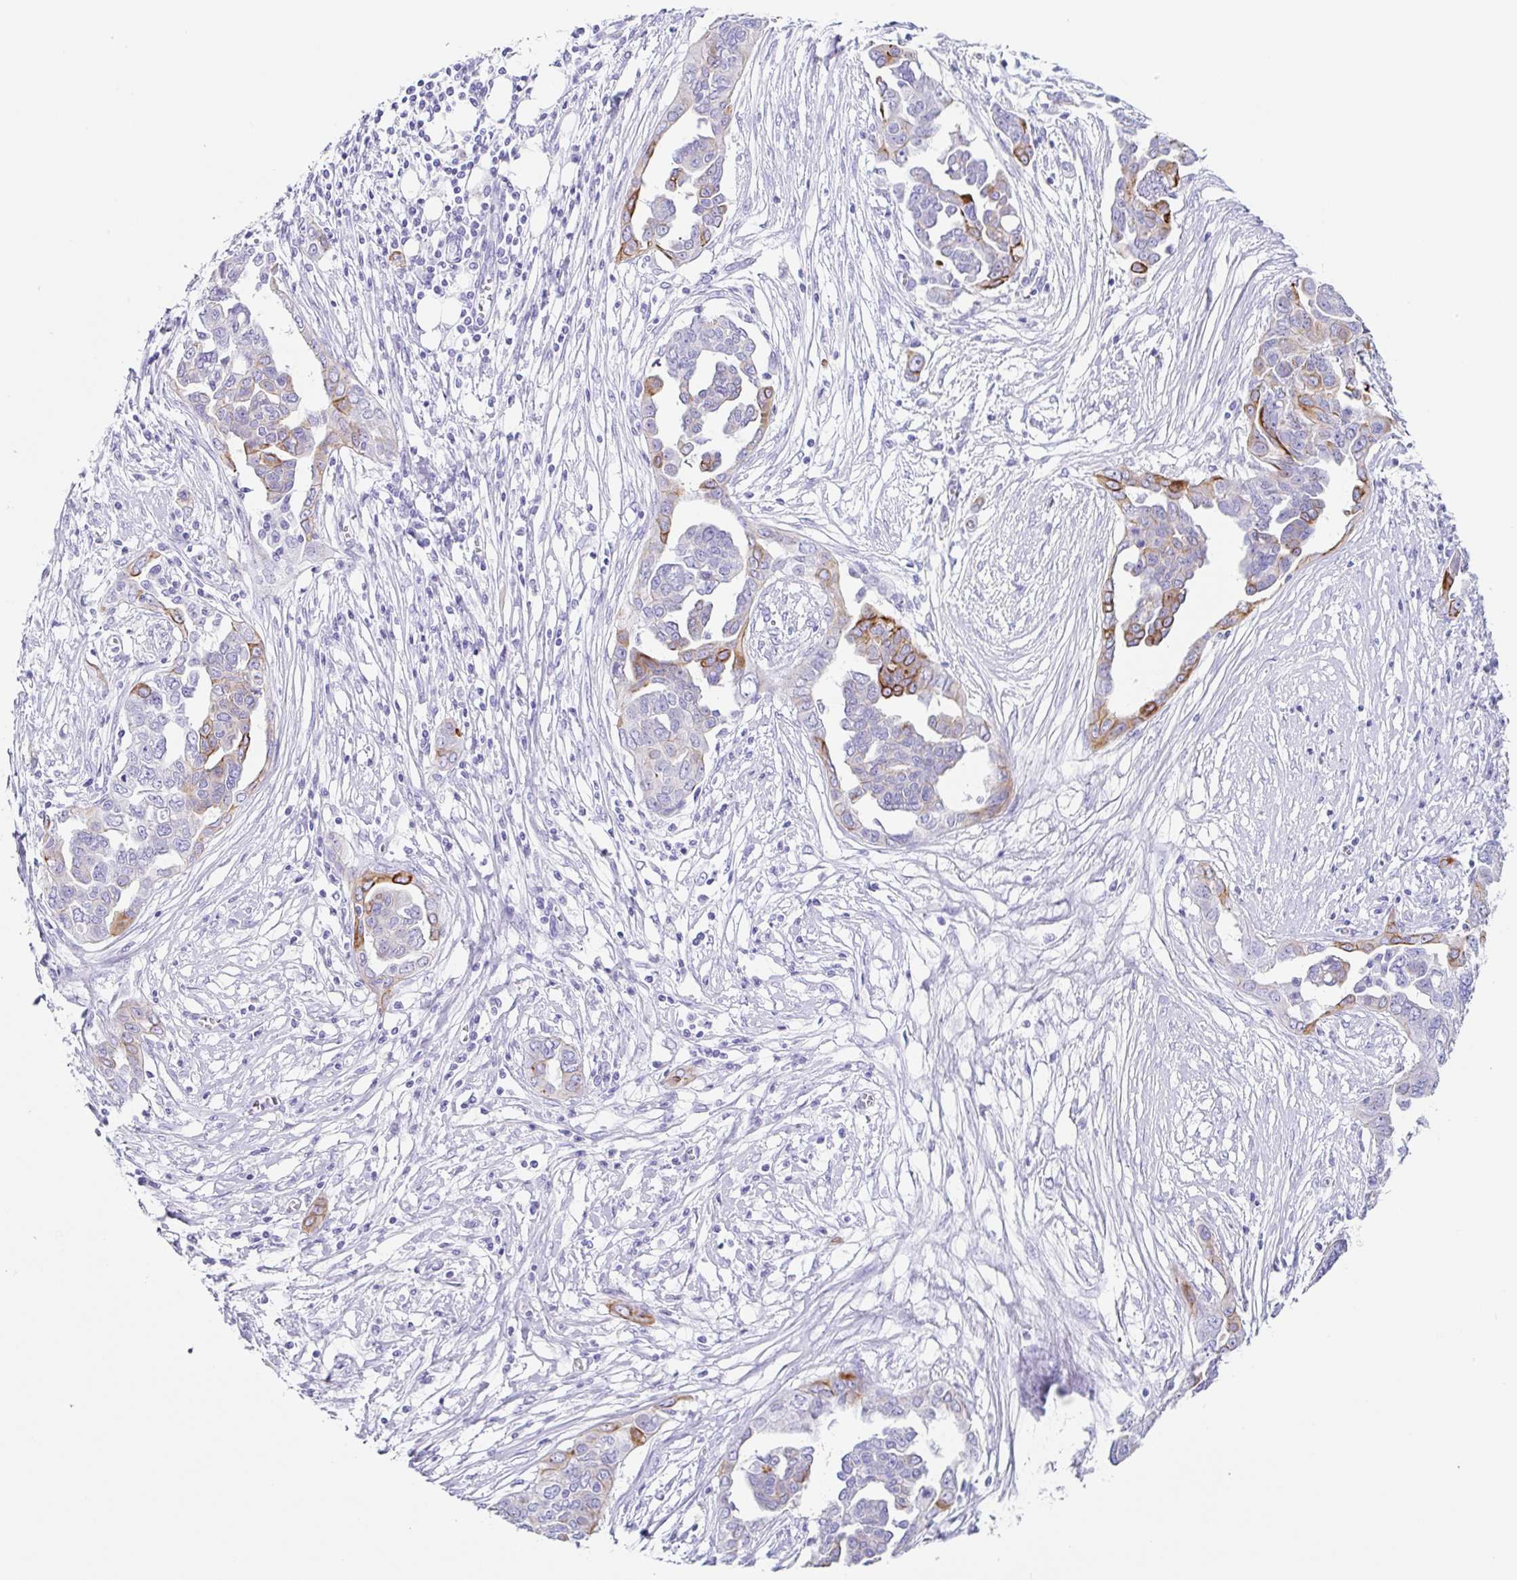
{"staining": {"intensity": "strong", "quantity": "25%-75%", "location": "cytoplasmic/membranous"}, "tissue": "ovarian cancer", "cell_type": "Tumor cells", "image_type": "cancer", "snomed": [{"axis": "morphology", "description": "Cystadenocarcinoma, serous, NOS"}, {"axis": "topography", "description": "Ovary"}], "caption": "There is high levels of strong cytoplasmic/membranous staining in tumor cells of ovarian serous cystadenocarcinoma, as demonstrated by immunohistochemical staining (brown color).", "gene": "CLDND2", "patient": {"sex": "female", "age": 59}}